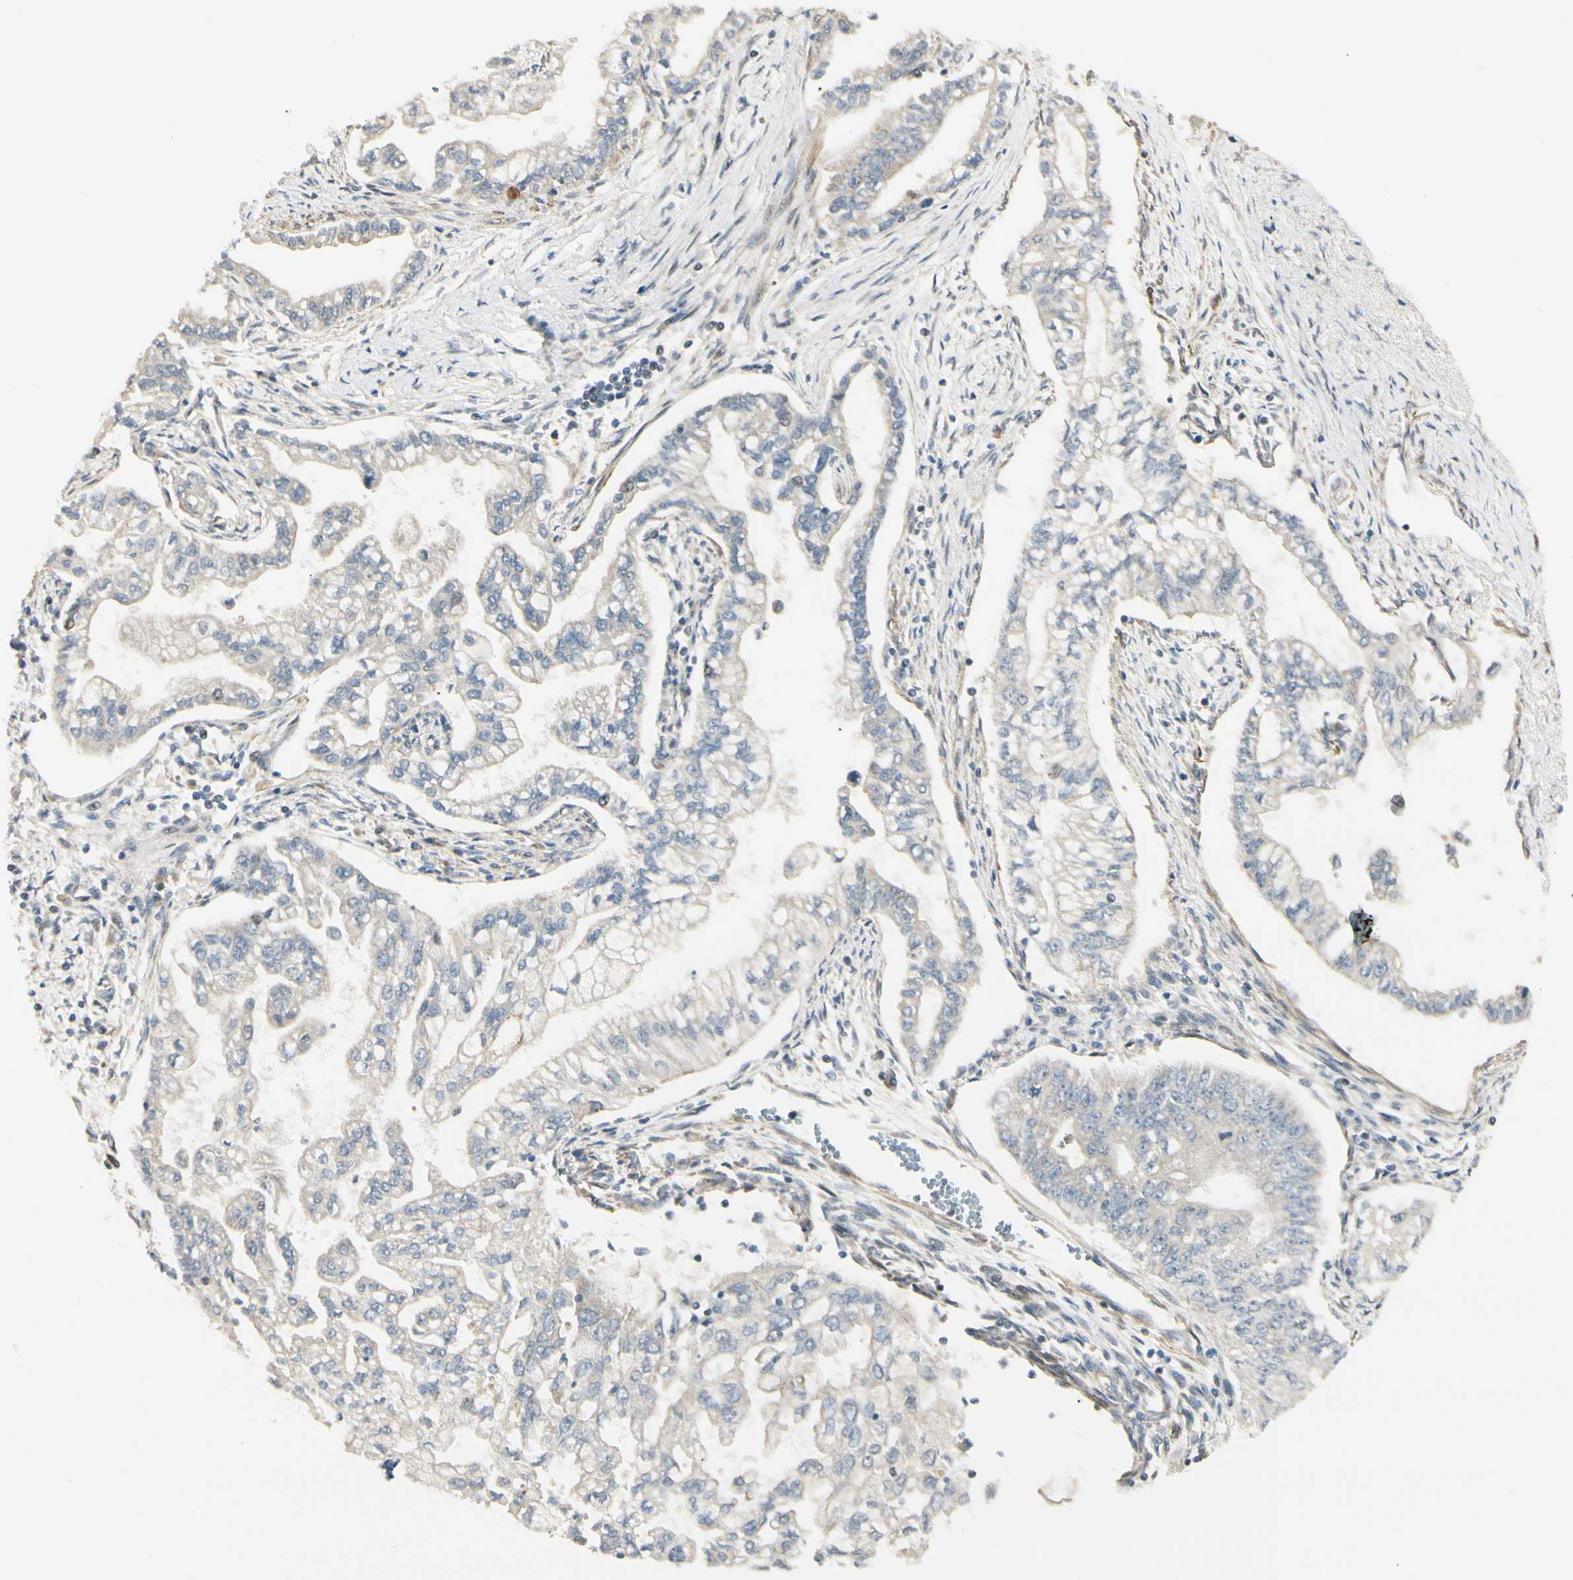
{"staining": {"intensity": "weak", "quantity": "25%-75%", "location": "cytoplasmic/membranous"}, "tissue": "pancreatic cancer", "cell_type": "Tumor cells", "image_type": "cancer", "snomed": [{"axis": "morphology", "description": "Normal tissue, NOS"}, {"axis": "topography", "description": "Pancreas"}], "caption": "Pancreatic cancer stained for a protein (brown) shows weak cytoplasmic/membranous positive positivity in about 25%-75% of tumor cells.", "gene": "P4HA3", "patient": {"sex": "male", "age": 42}}